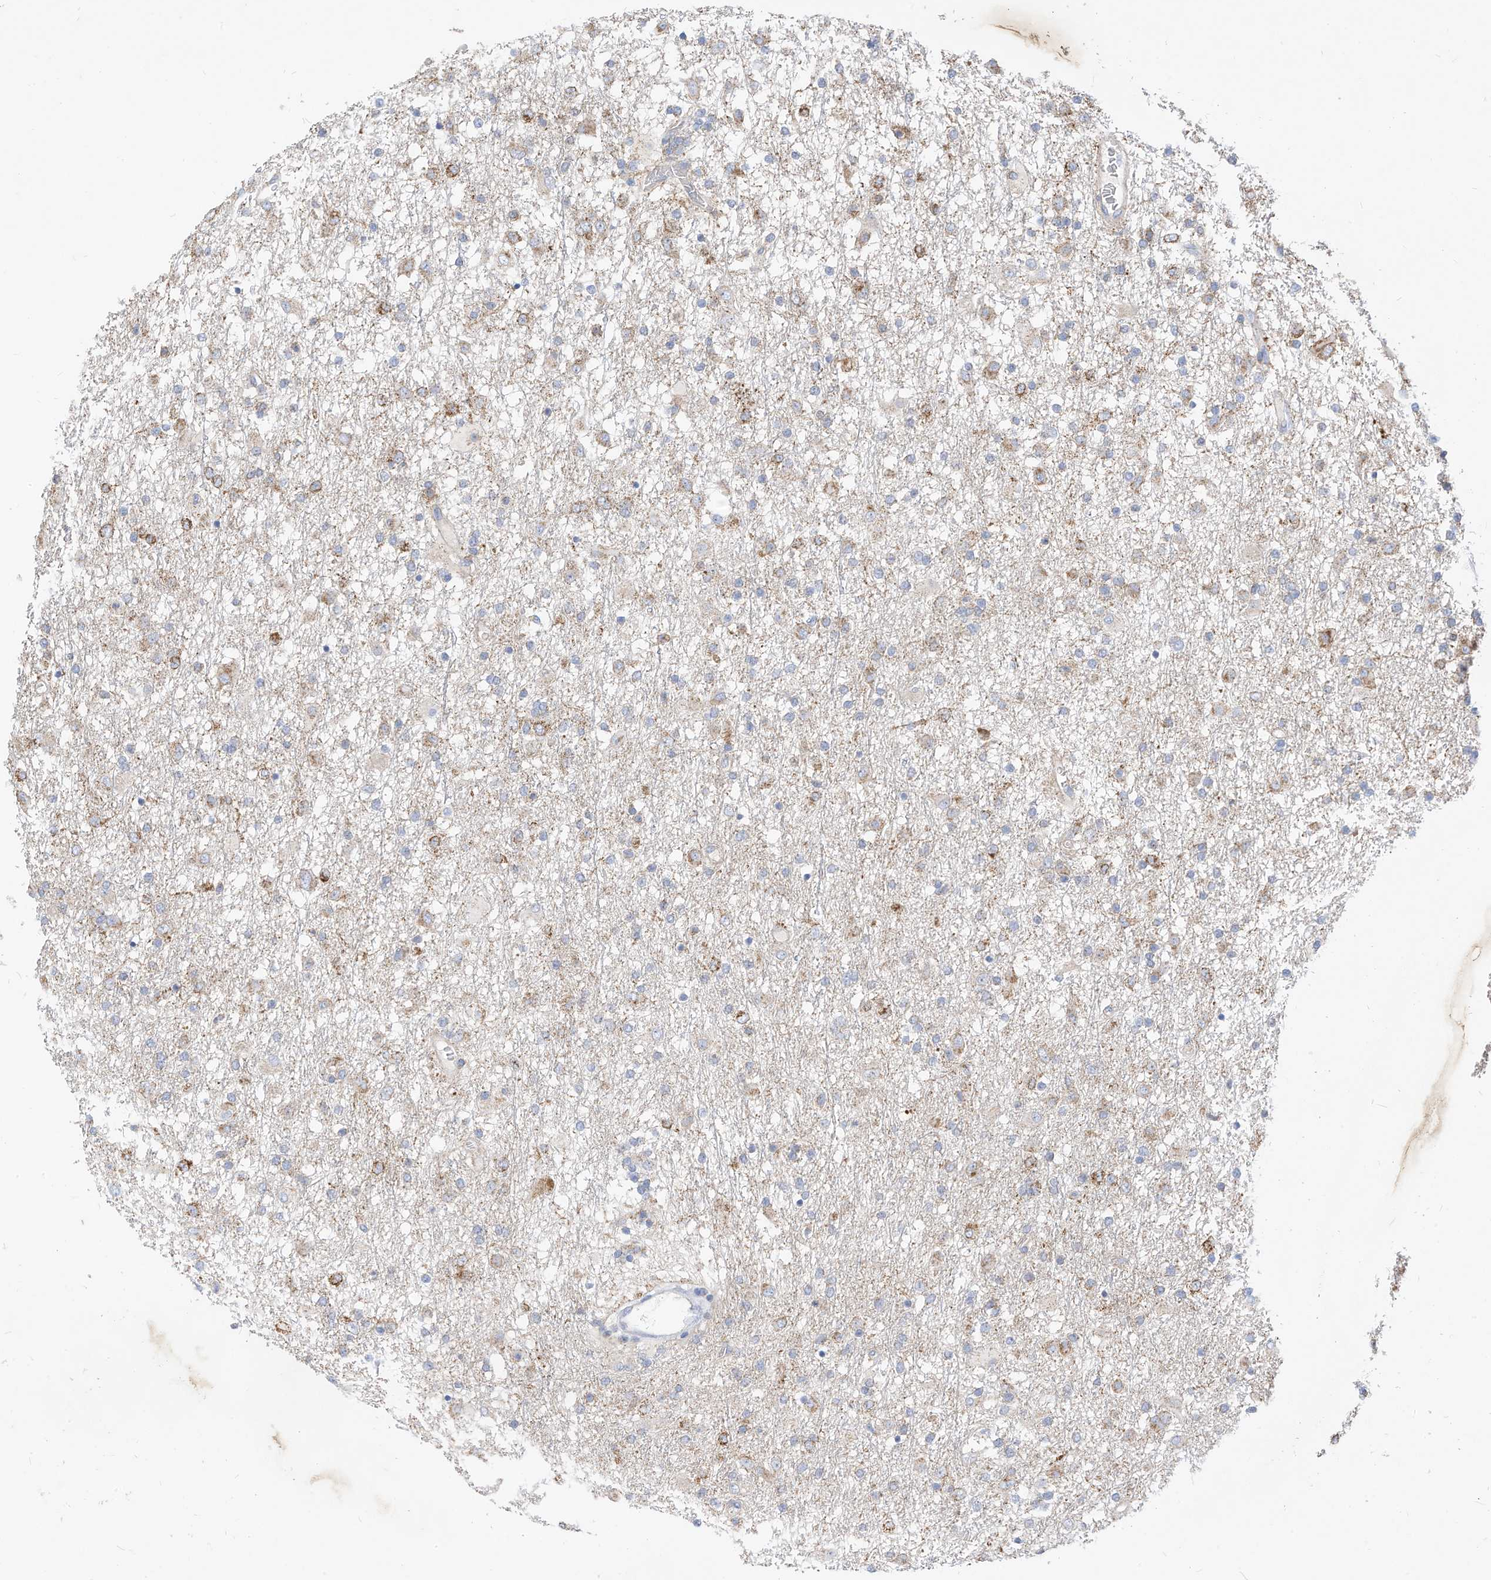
{"staining": {"intensity": "moderate", "quantity": "<25%", "location": "cytoplasmic/membranous"}, "tissue": "glioma", "cell_type": "Tumor cells", "image_type": "cancer", "snomed": [{"axis": "morphology", "description": "Glioma, malignant, Low grade"}, {"axis": "topography", "description": "Brain"}], "caption": "Immunohistochemistry (IHC) photomicrograph of neoplastic tissue: human glioma stained using immunohistochemistry (IHC) reveals low levels of moderate protein expression localized specifically in the cytoplasmic/membranous of tumor cells, appearing as a cytoplasmic/membranous brown color.", "gene": "RHOH", "patient": {"sex": "male", "age": 65}}